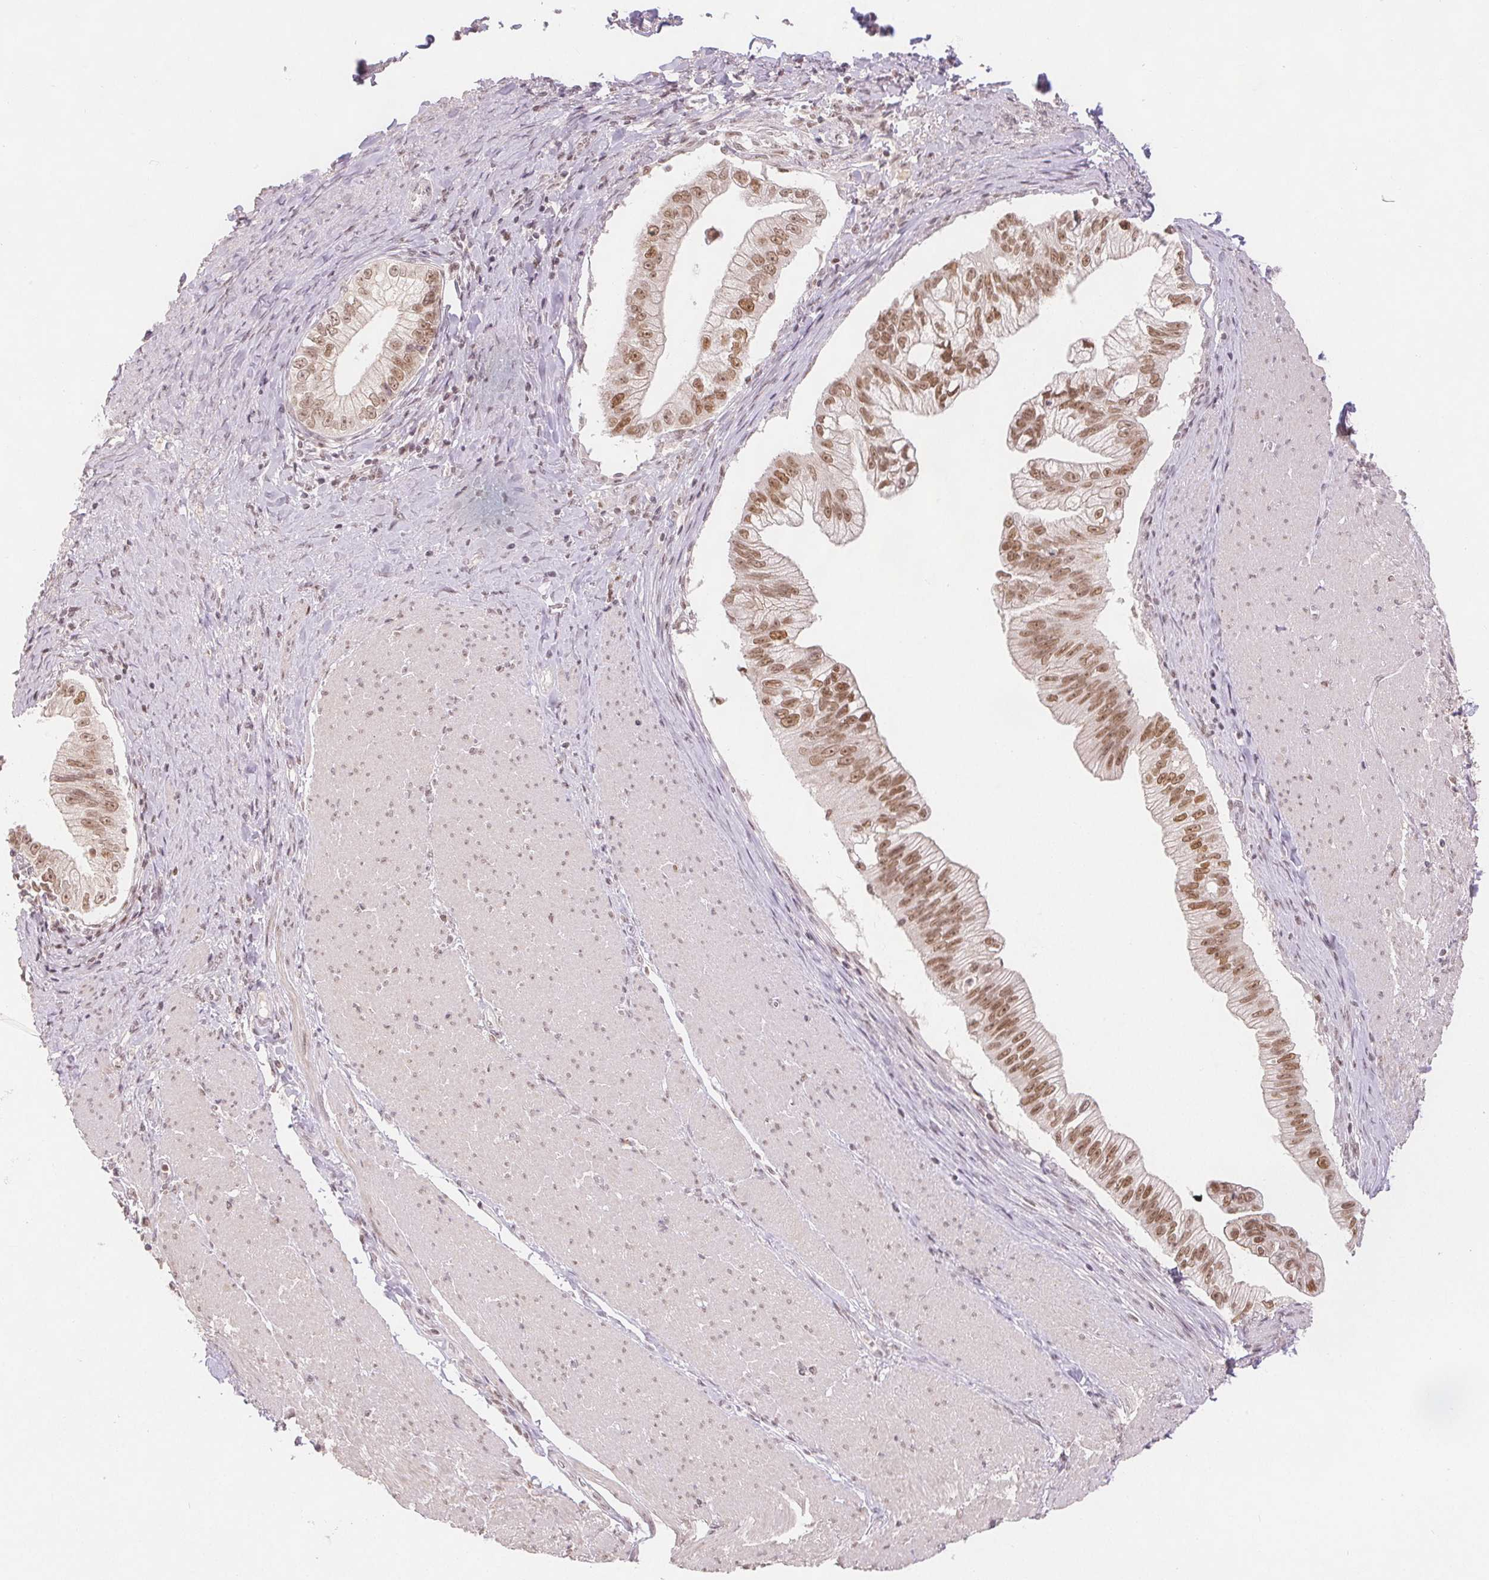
{"staining": {"intensity": "moderate", "quantity": ">75%", "location": "nuclear"}, "tissue": "pancreatic cancer", "cell_type": "Tumor cells", "image_type": "cancer", "snomed": [{"axis": "morphology", "description": "Adenocarcinoma, NOS"}, {"axis": "topography", "description": "Pancreas"}], "caption": "Pancreatic cancer stained for a protein exhibits moderate nuclear positivity in tumor cells. Using DAB (brown) and hematoxylin (blue) stains, captured at high magnification using brightfield microscopy.", "gene": "DEK", "patient": {"sex": "male", "age": 70}}